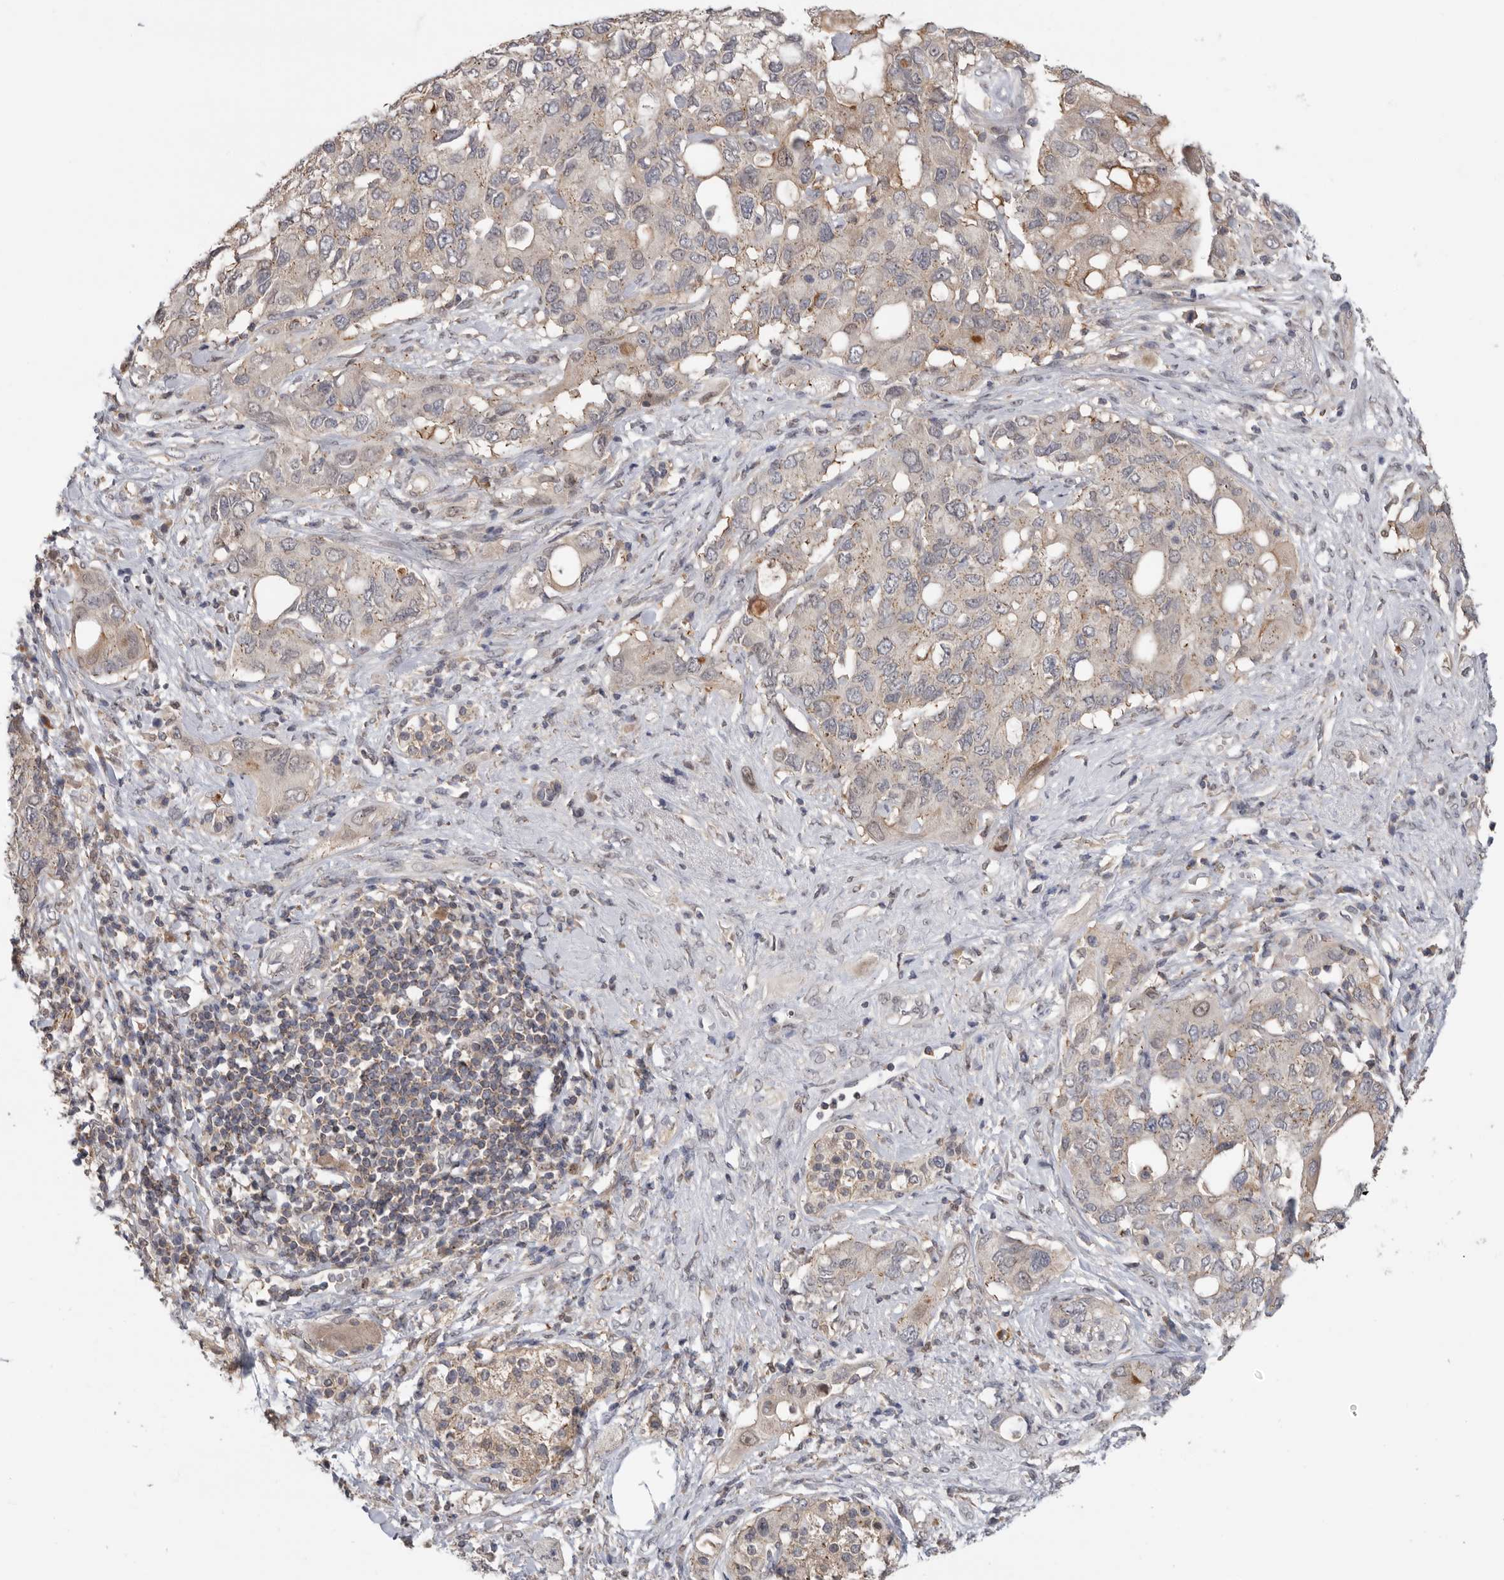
{"staining": {"intensity": "weak", "quantity": "25%-75%", "location": "cytoplasmic/membranous"}, "tissue": "pancreatic cancer", "cell_type": "Tumor cells", "image_type": "cancer", "snomed": [{"axis": "morphology", "description": "Adenocarcinoma, NOS"}, {"axis": "topography", "description": "Pancreas"}], "caption": "Weak cytoplasmic/membranous protein expression is identified in about 25%-75% of tumor cells in pancreatic cancer (adenocarcinoma).", "gene": "KLK5", "patient": {"sex": "female", "age": 56}}